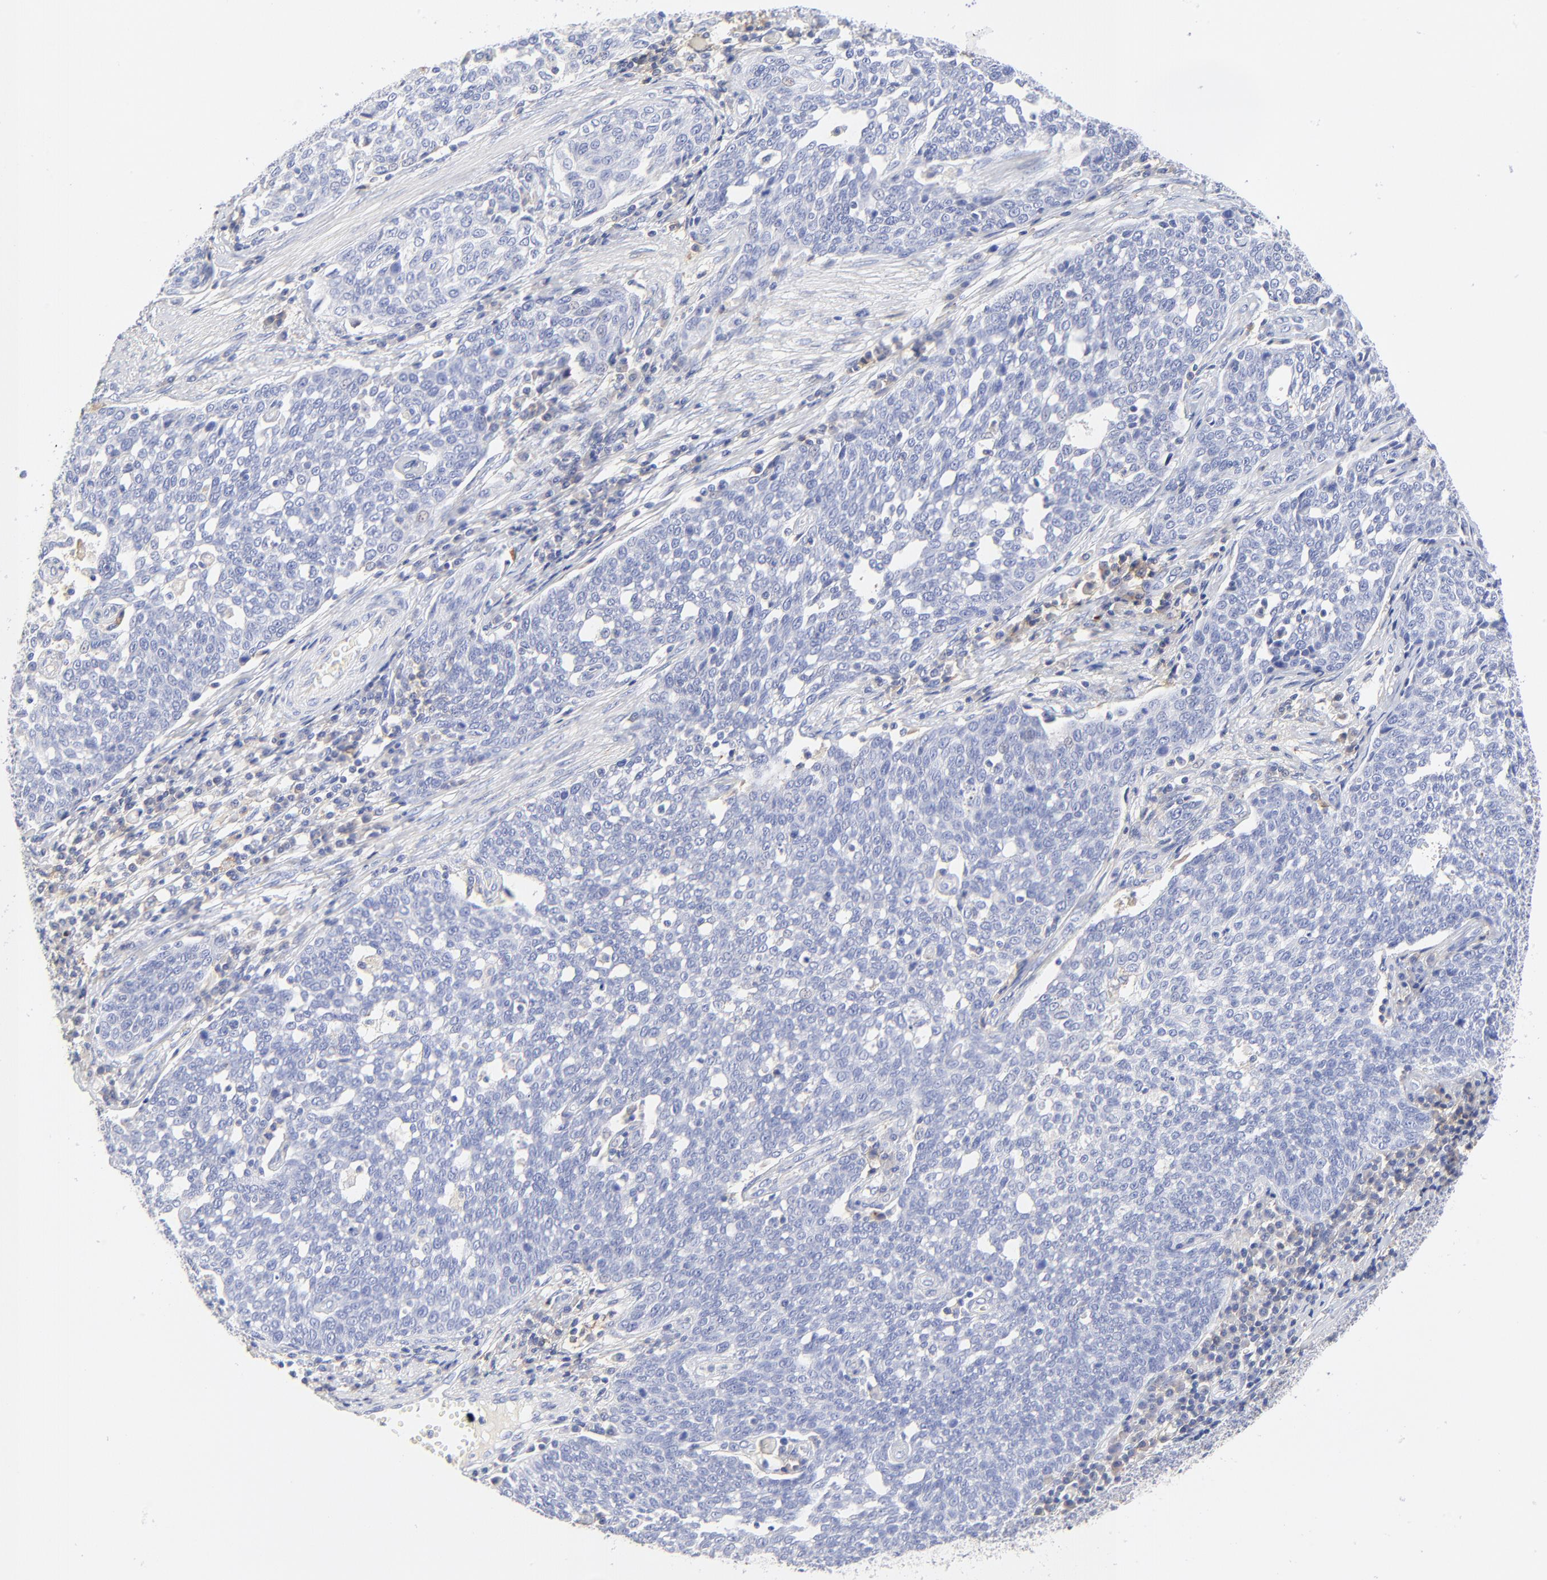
{"staining": {"intensity": "negative", "quantity": "none", "location": "none"}, "tissue": "cervical cancer", "cell_type": "Tumor cells", "image_type": "cancer", "snomed": [{"axis": "morphology", "description": "Squamous cell carcinoma, NOS"}, {"axis": "topography", "description": "Cervix"}], "caption": "An image of human squamous cell carcinoma (cervical) is negative for staining in tumor cells.", "gene": "MDGA2", "patient": {"sex": "female", "age": 34}}